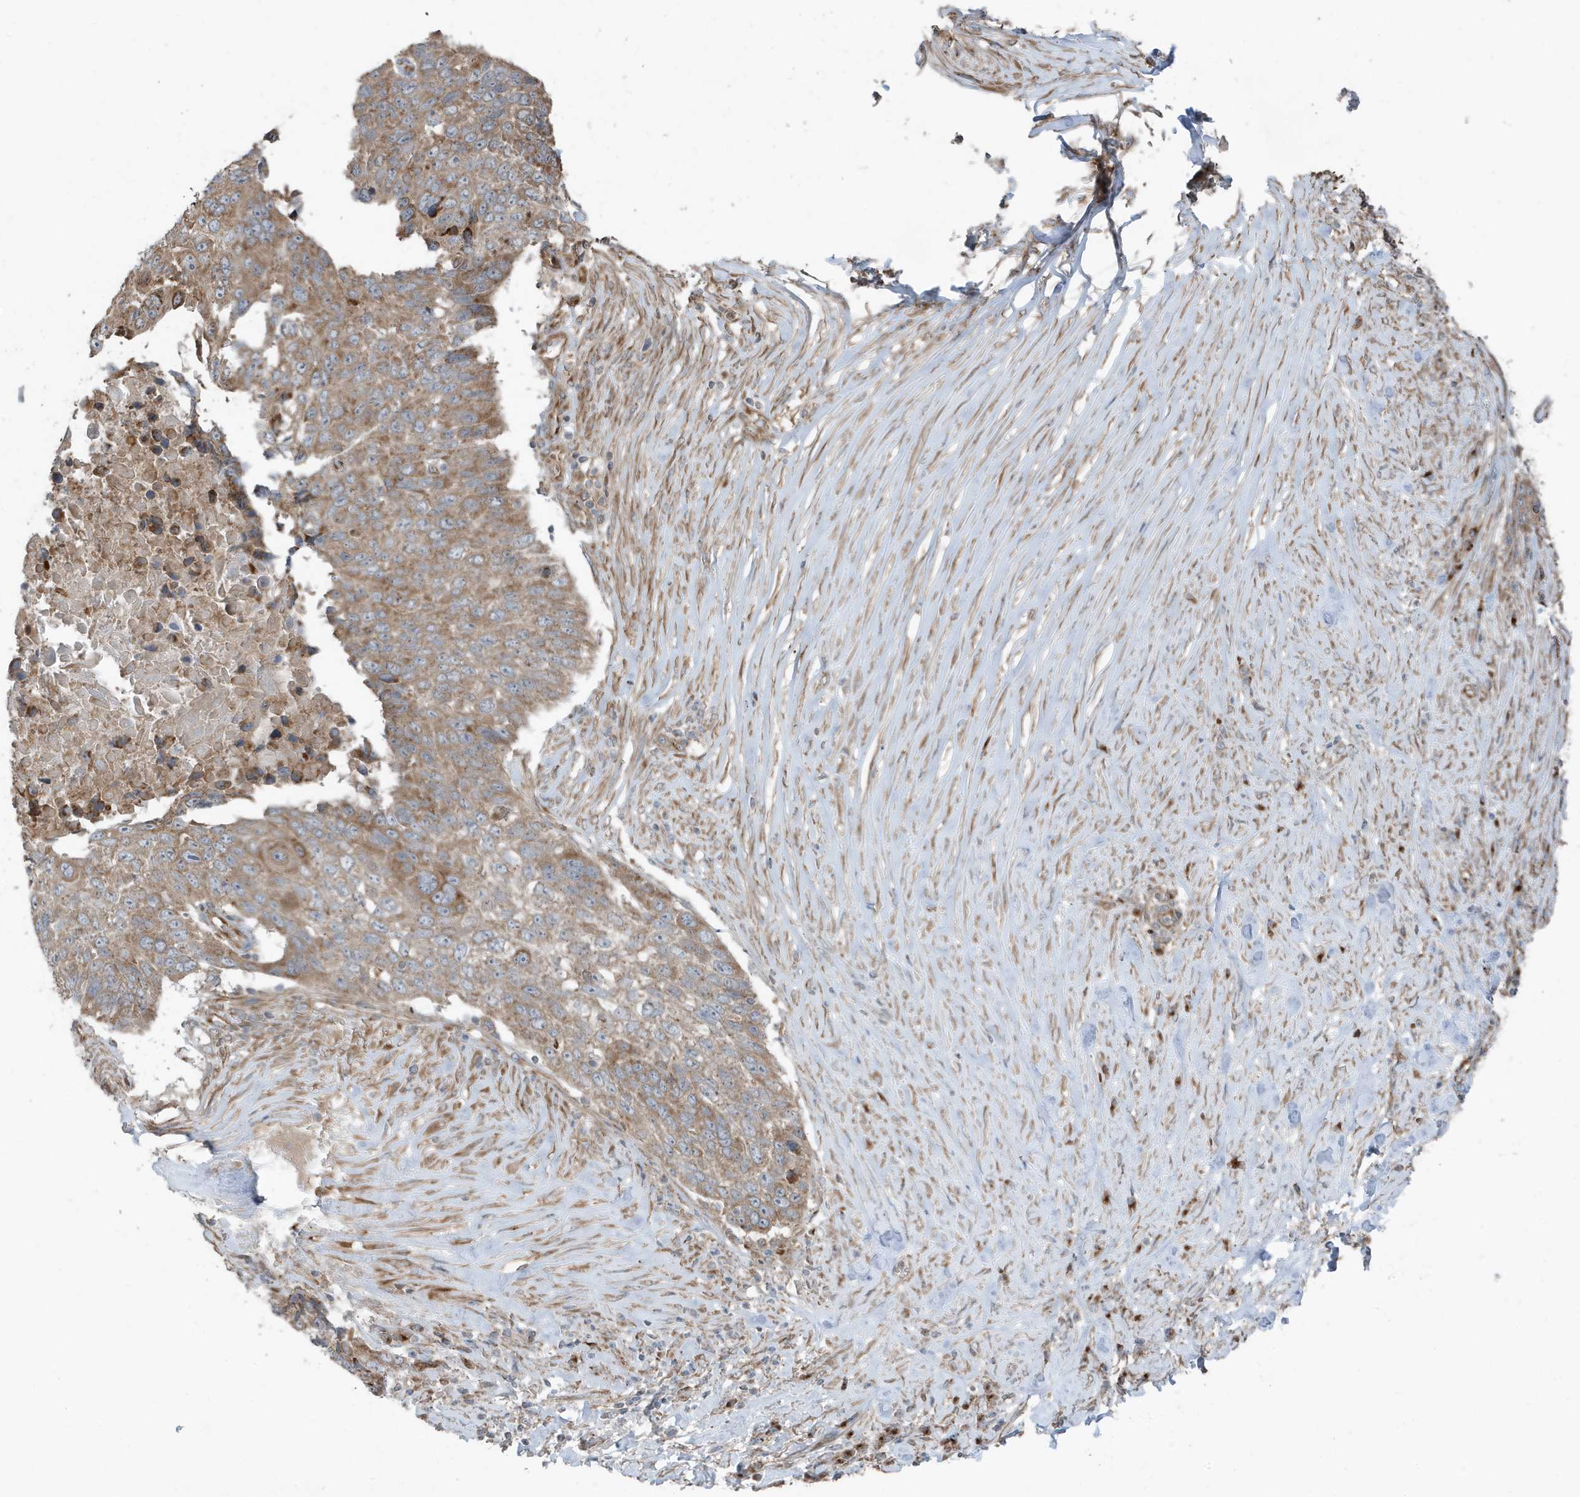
{"staining": {"intensity": "moderate", "quantity": ">75%", "location": "cytoplasmic/membranous"}, "tissue": "lung cancer", "cell_type": "Tumor cells", "image_type": "cancer", "snomed": [{"axis": "morphology", "description": "Squamous cell carcinoma, NOS"}, {"axis": "topography", "description": "Lung"}], "caption": "Immunohistochemistry (IHC) (DAB (3,3'-diaminobenzidine)) staining of human lung cancer (squamous cell carcinoma) shows moderate cytoplasmic/membranous protein expression in about >75% of tumor cells.", "gene": "GOLGA4", "patient": {"sex": "male", "age": 66}}